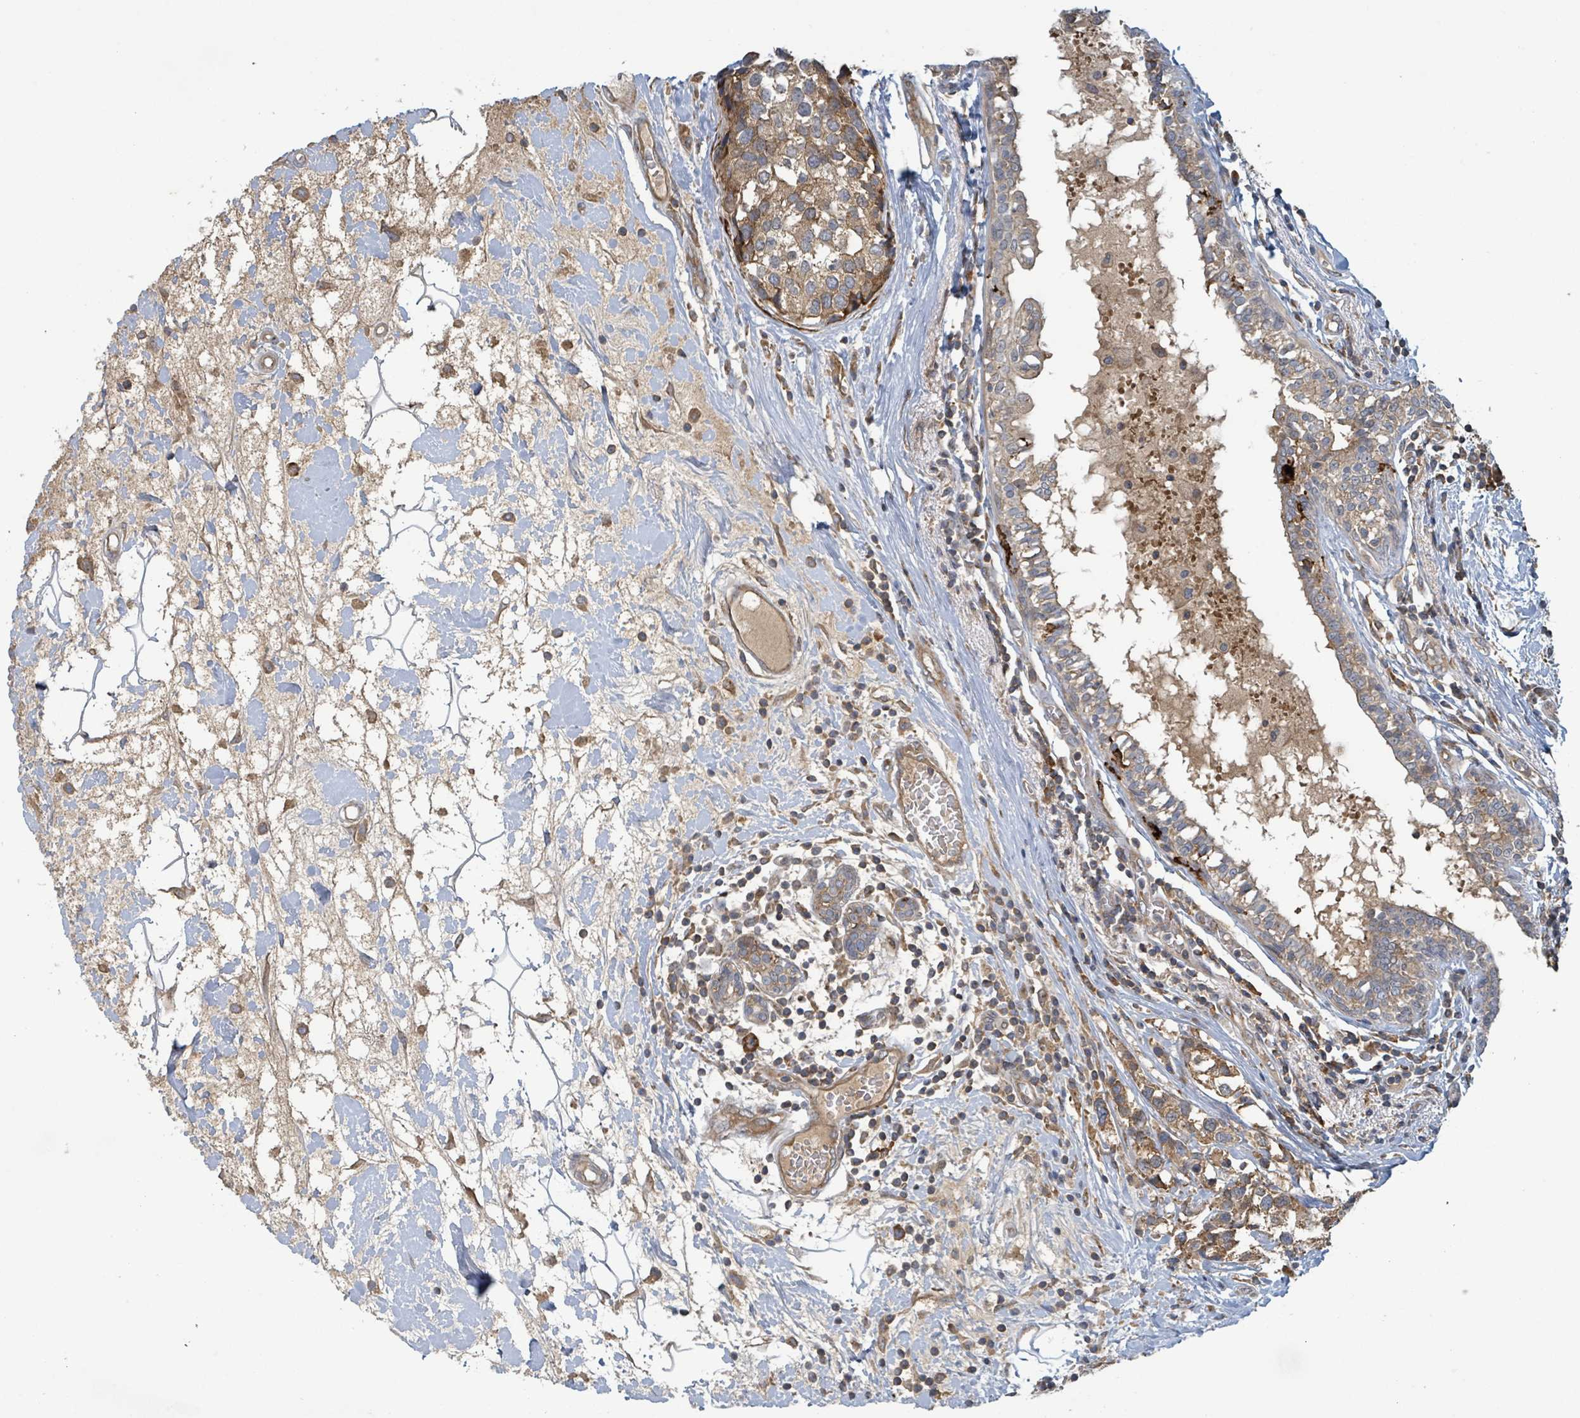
{"staining": {"intensity": "moderate", "quantity": ">75%", "location": "cytoplasmic/membranous"}, "tissue": "breast cancer", "cell_type": "Tumor cells", "image_type": "cancer", "snomed": [{"axis": "morphology", "description": "Lobular carcinoma"}, {"axis": "topography", "description": "Breast"}], "caption": "Protein staining of breast lobular carcinoma tissue demonstrates moderate cytoplasmic/membranous staining in about >75% of tumor cells. Using DAB (brown) and hematoxylin (blue) stains, captured at high magnification using brightfield microscopy.", "gene": "OR51E1", "patient": {"sex": "female", "age": 59}}